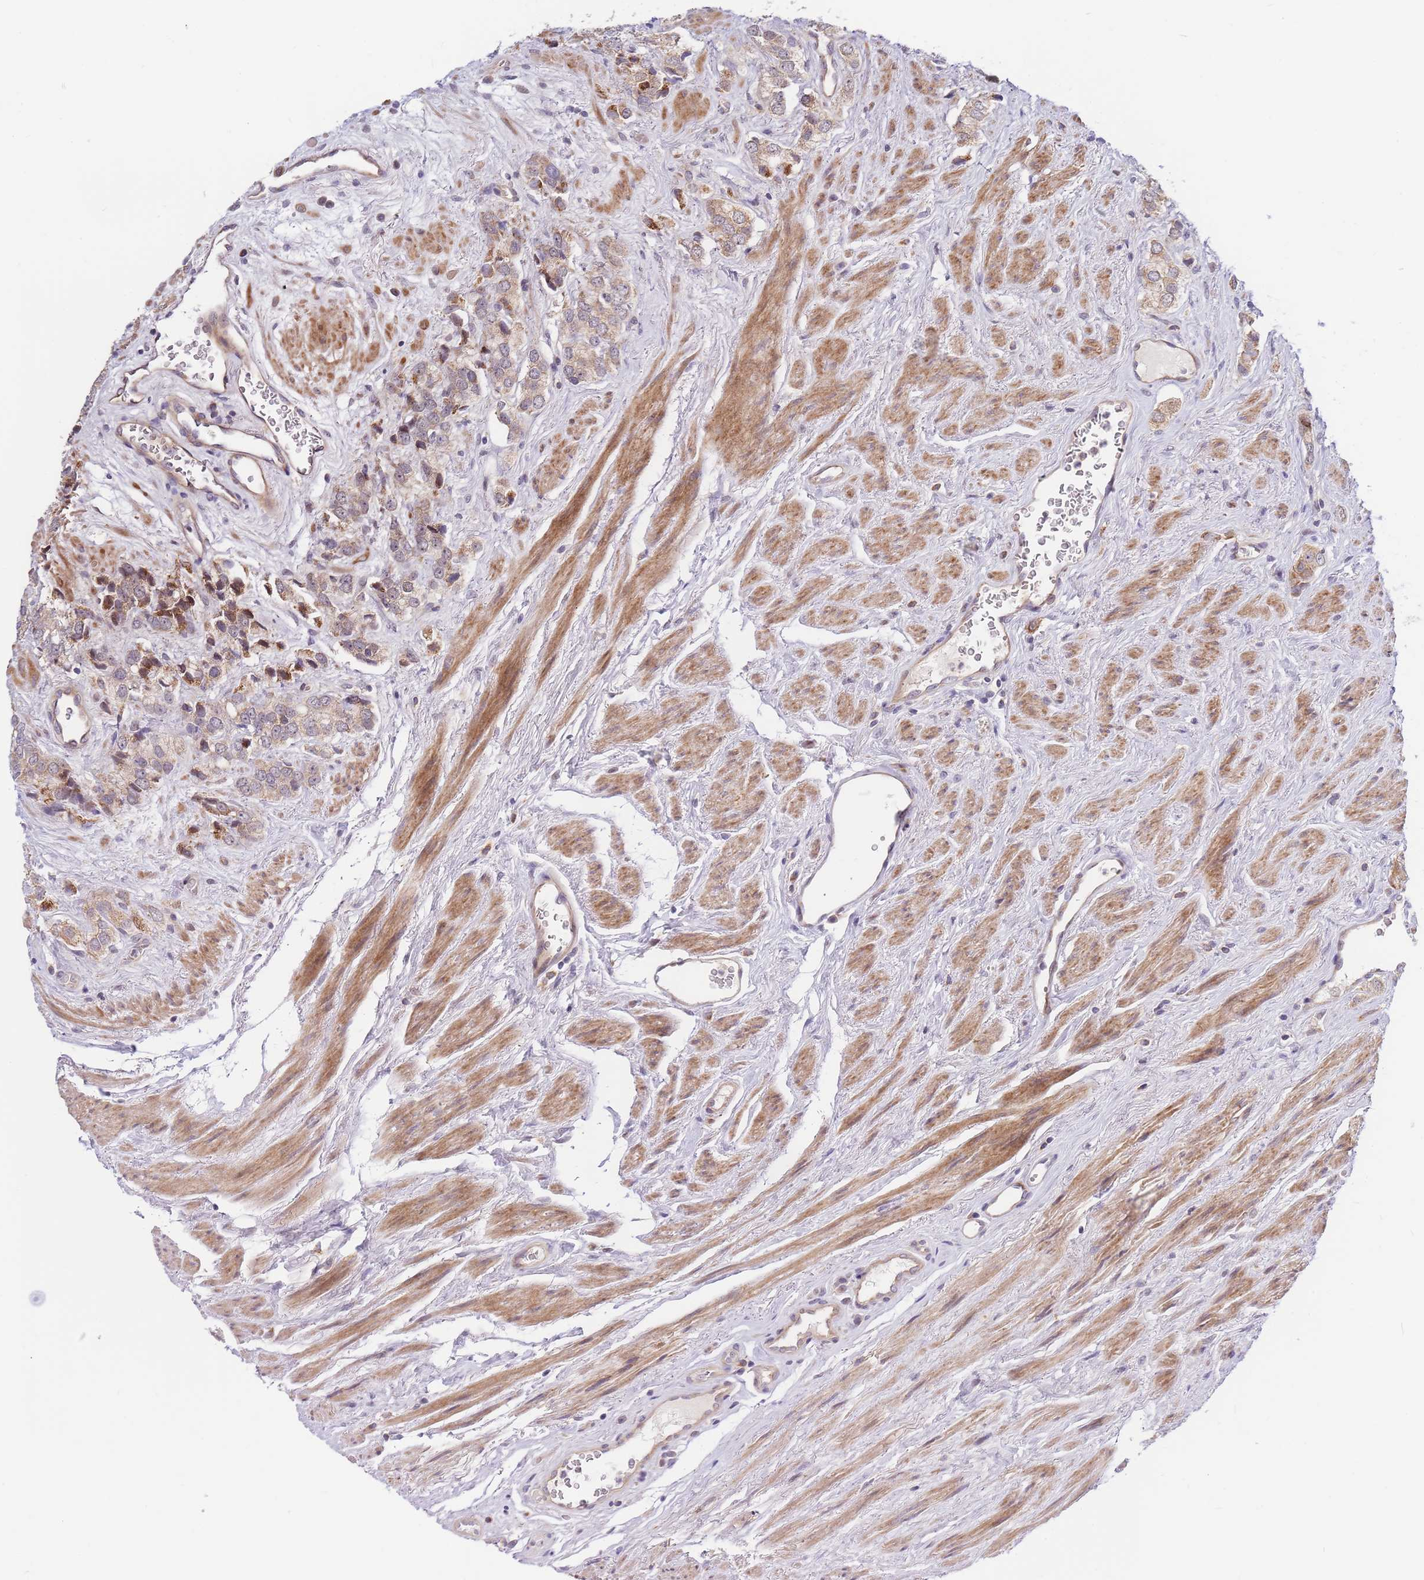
{"staining": {"intensity": "weak", "quantity": "<25%", "location": "cytoplasmic/membranous"}, "tissue": "prostate cancer", "cell_type": "Tumor cells", "image_type": "cancer", "snomed": [{"axis": "morphology", "description": "Adenocarcinoma, High grade"}, {"axis": "topography", "description": "Prostate and seminal vesicle, NOS"}], "caption": "Immunohistochemical staining of human high-grade adenocarcinoma (prostate) demonstrates no significant positivity in tumor cells. (IHC, brightfield microscopy, high magnification).", "gene": "HAUS3", "patient": {"sex": "male", "age": 64}}